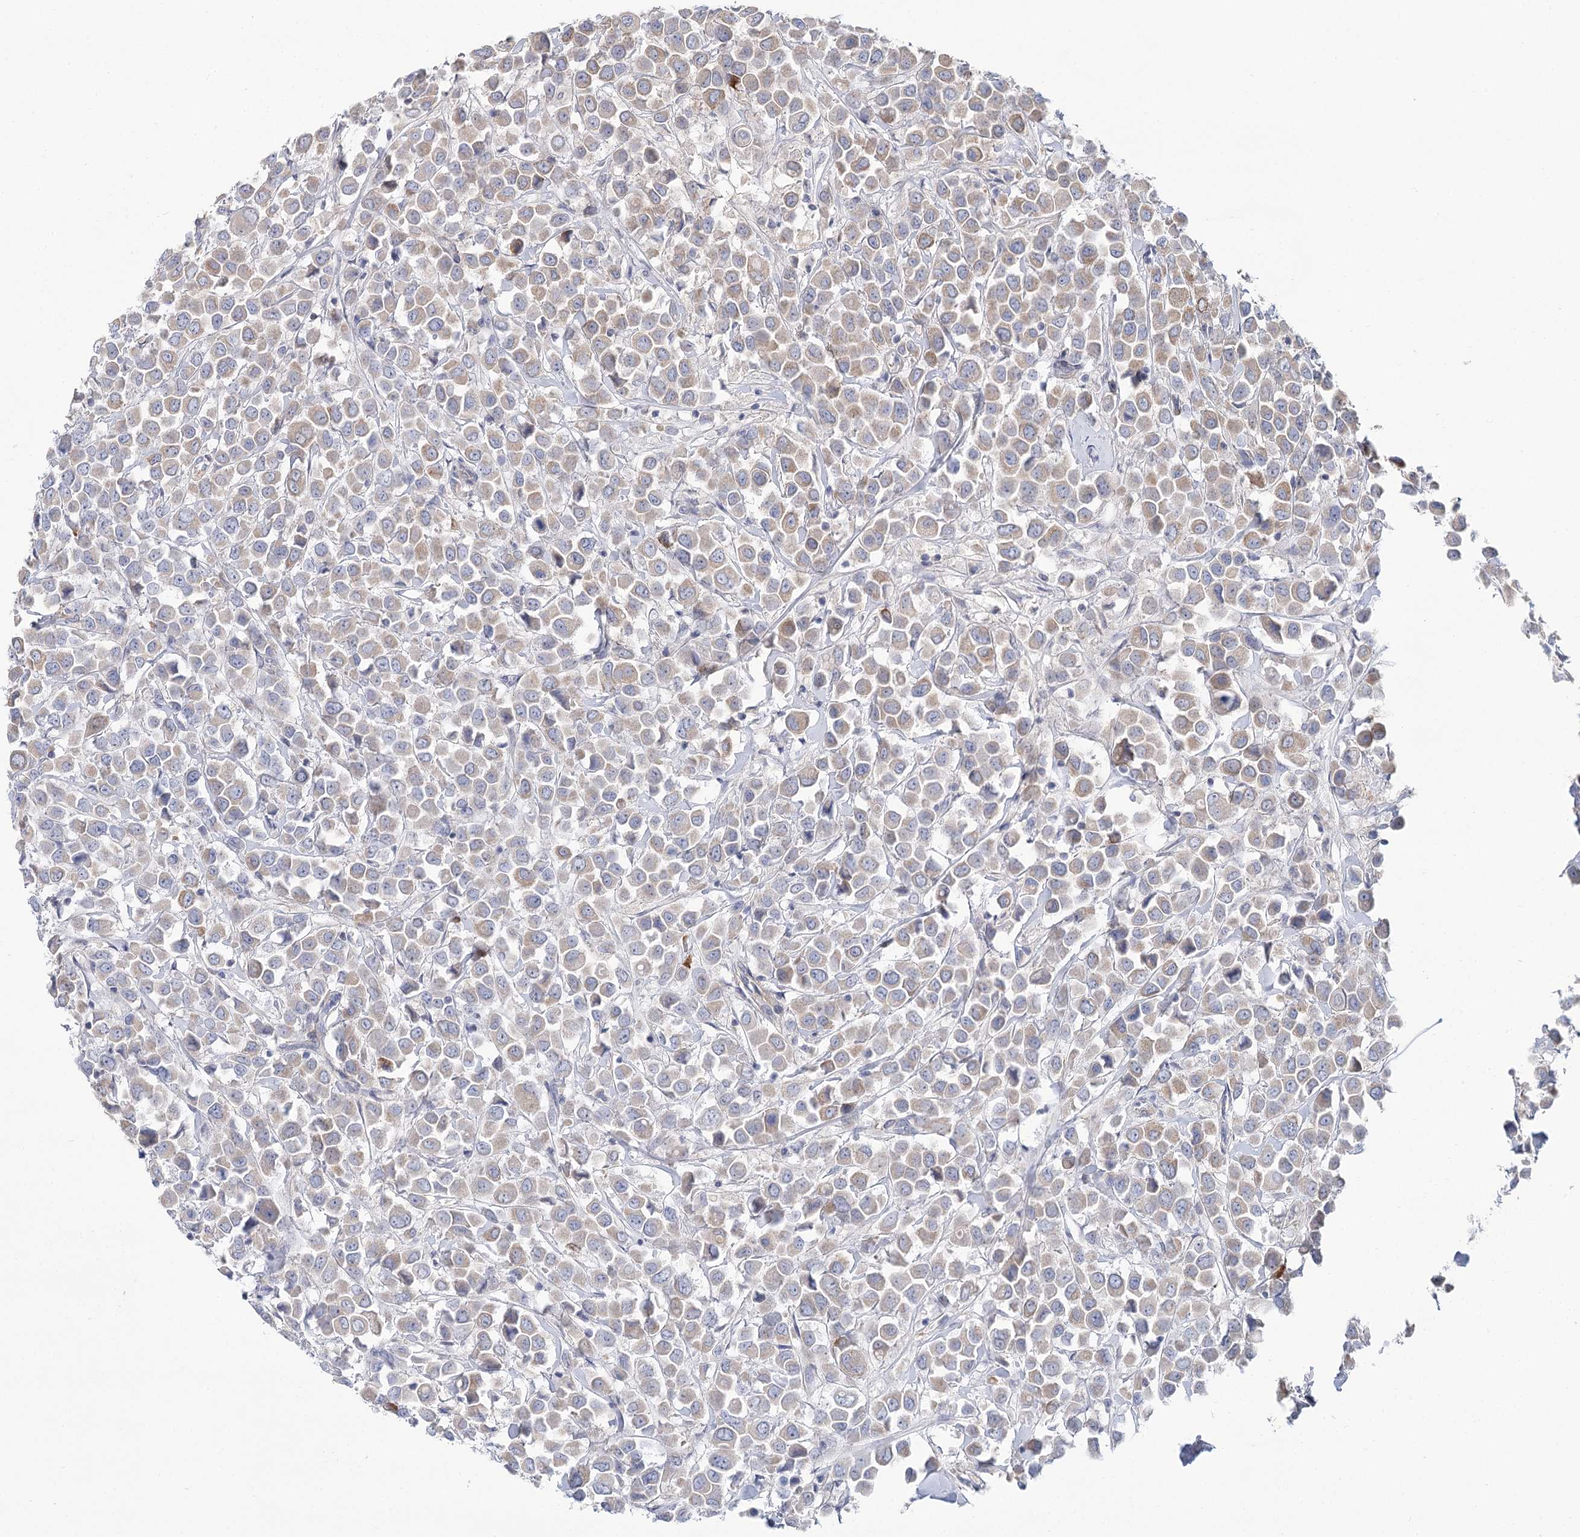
{"staining": {"intensity": "weak", "quantity": "25%-75%", "location": "cytoplasmic/membranous"}, "tissue": "breast cancer", "cell_type": "Tumor cells", "image_type": "cancer", "snomed": [{"axis": "morphology", "description": "Duct carcinoma"}, {"axis": "topography", "description": "Breast"}], "caption": "Human breast cancer (invasive ductal carcinoma) stained with a brown dye demonstrates weak cytoplasmic/membranous positive staining in about 25%-75% of tumor cells.", "gene": "ARHGAP44", "patient": {"sex": "female", "age": 61}}